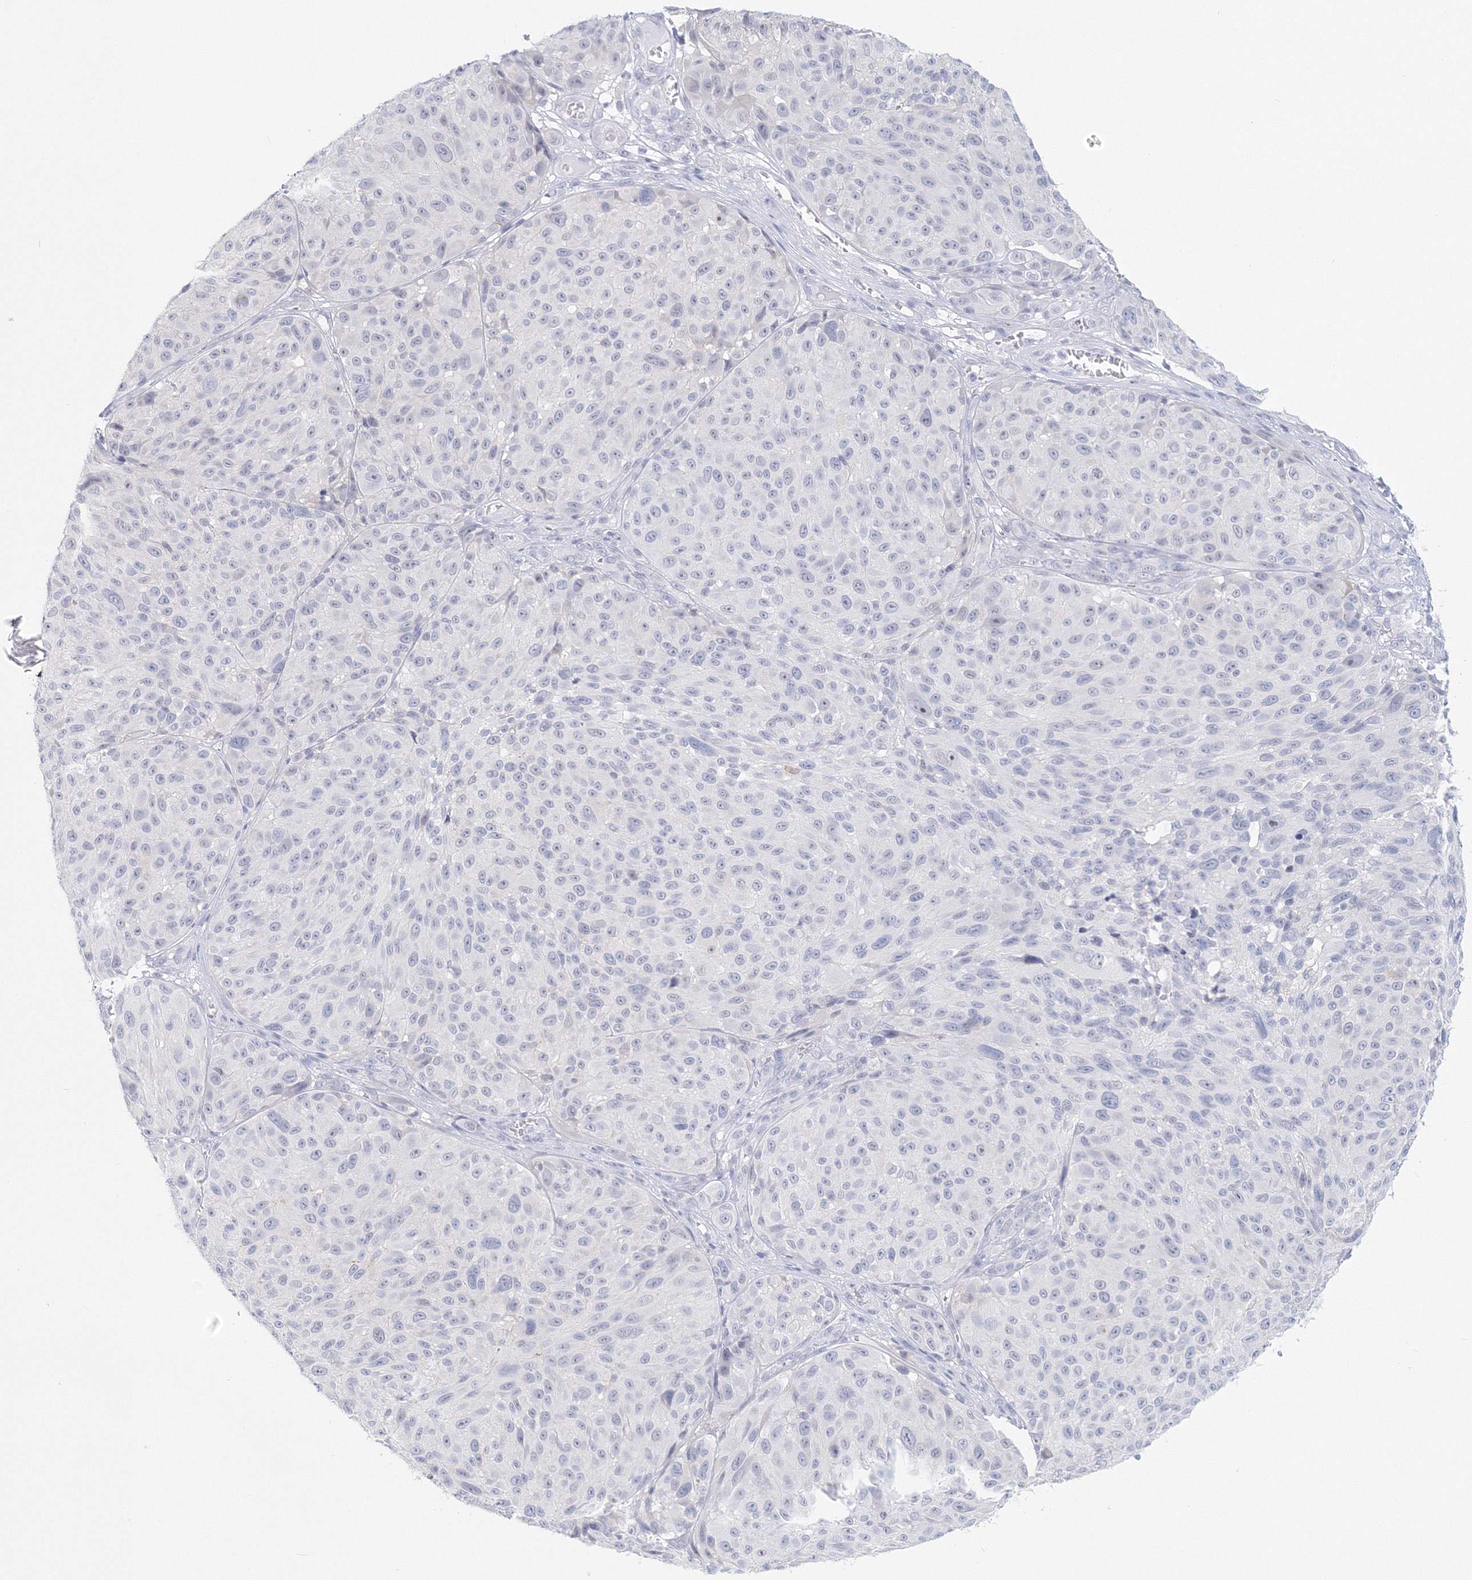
{"staining": {"intensity": "negative", "quantity": "none", "location": "none"}, "tissue": "melanoma", "cell_type": "Tumor cells", "image_type": "cancer", "snomed": [{"axis": "morphology", "description": "Malignant melanoma, NOS"}, {"axis": "topography", "description": "Skin"}], "caption": "Tumor cells show no significant staining in malignant melanoma.", "gene": "VSIG1", "patient": {"sex": "male", "age": 83}}